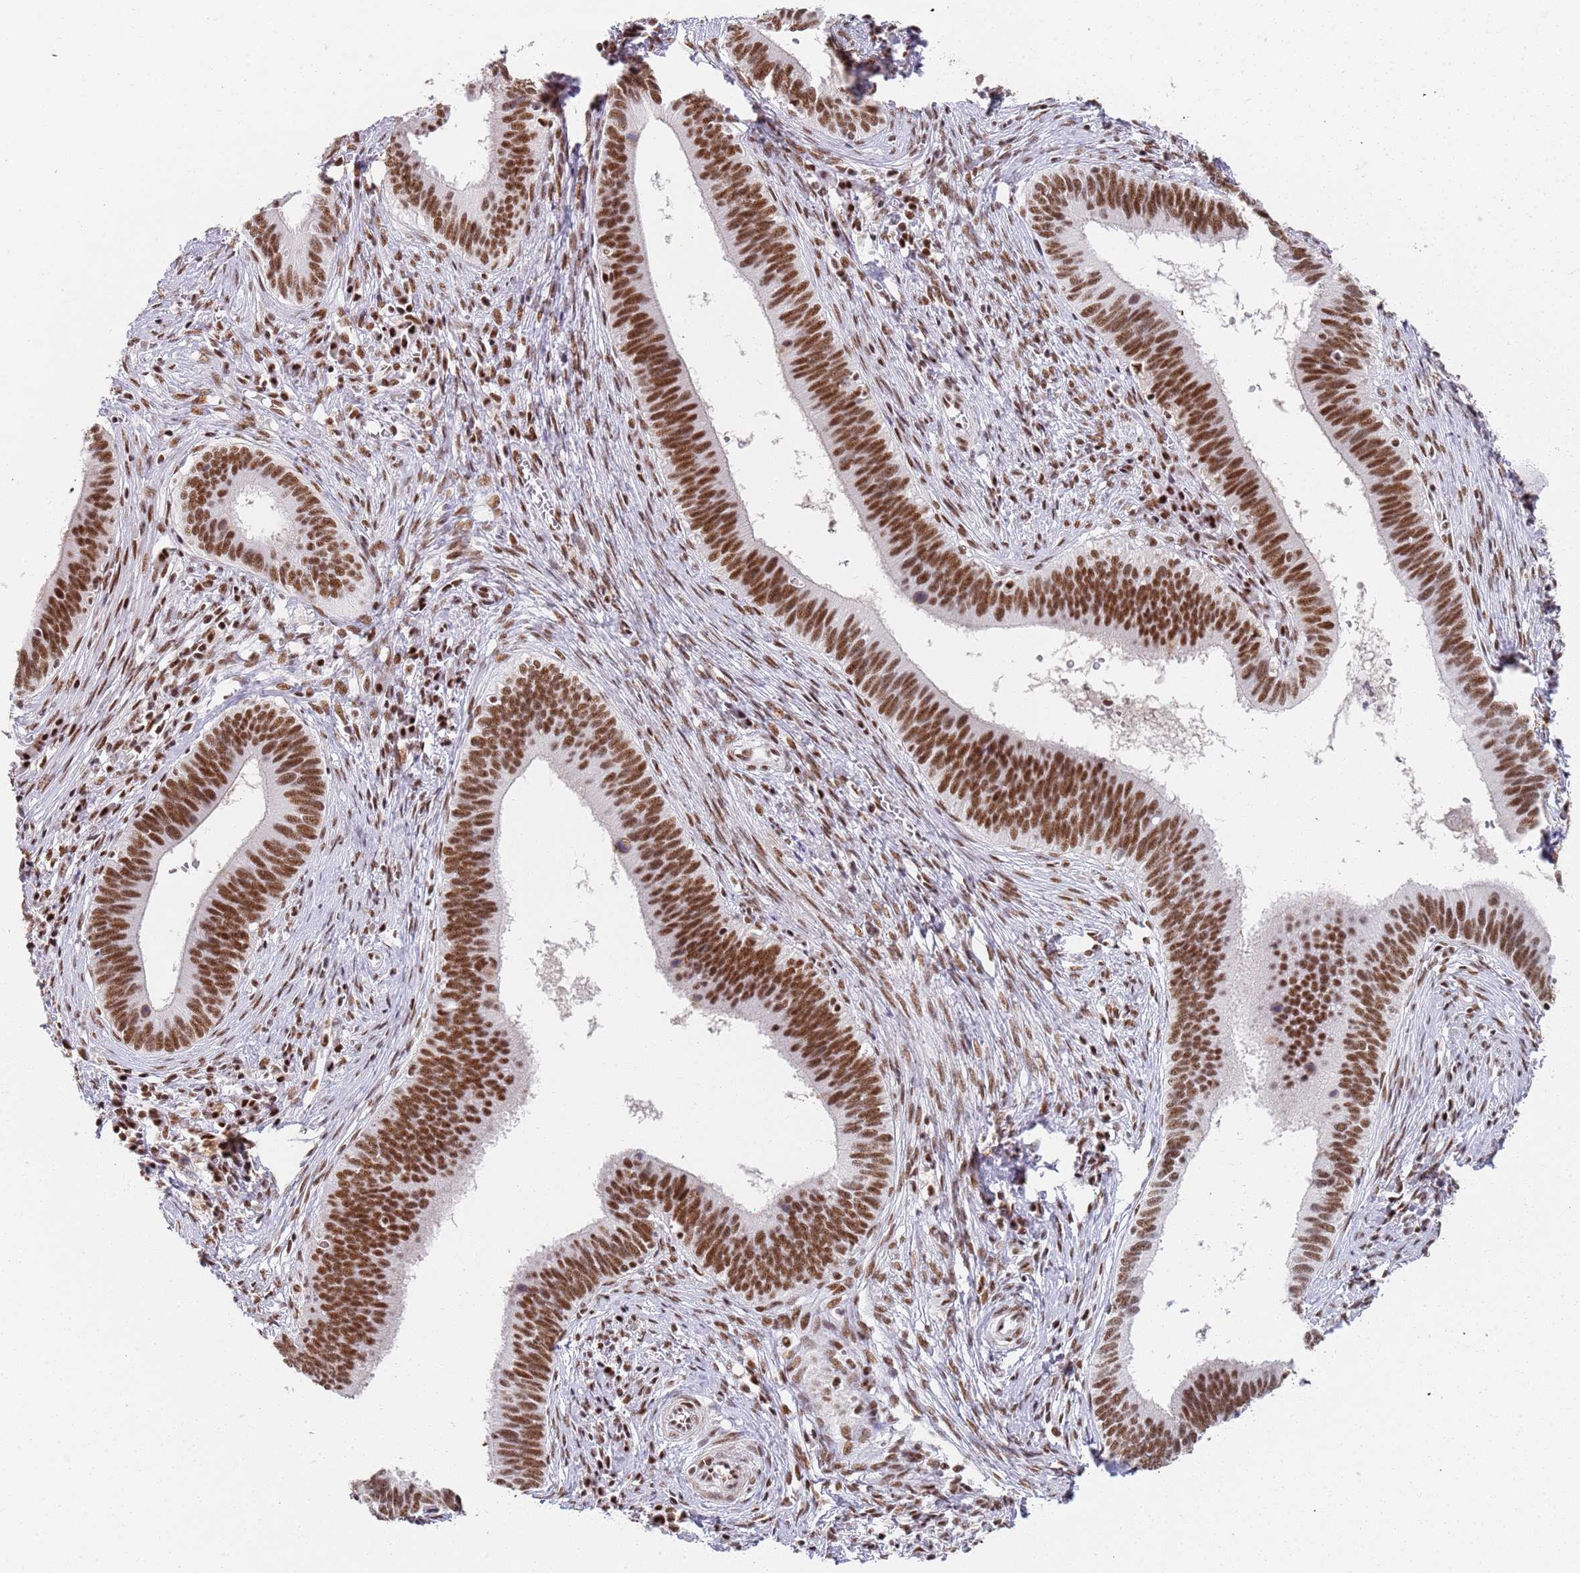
{"staining": {"intensity": "strong", "quantity": ">75%", "location": "nuclear"}, "tissue": "cervical cancer", "cell_type": "Tumor cells", "image_type": "cancer", "snomed": [{"axis": "morphology", "description": "Adenocarcinoma, NOS"}, {"axis": "topography", "description": "Cervix"}], "caption": "The photomicrograph demonstrates staining of cervical cancer (adenocarcinoma), revealing strong nuclear protein staining (brown color) within tumor cells.", "gene": "AKAP8L", "patient": {"sex": "female", "age": 42}}